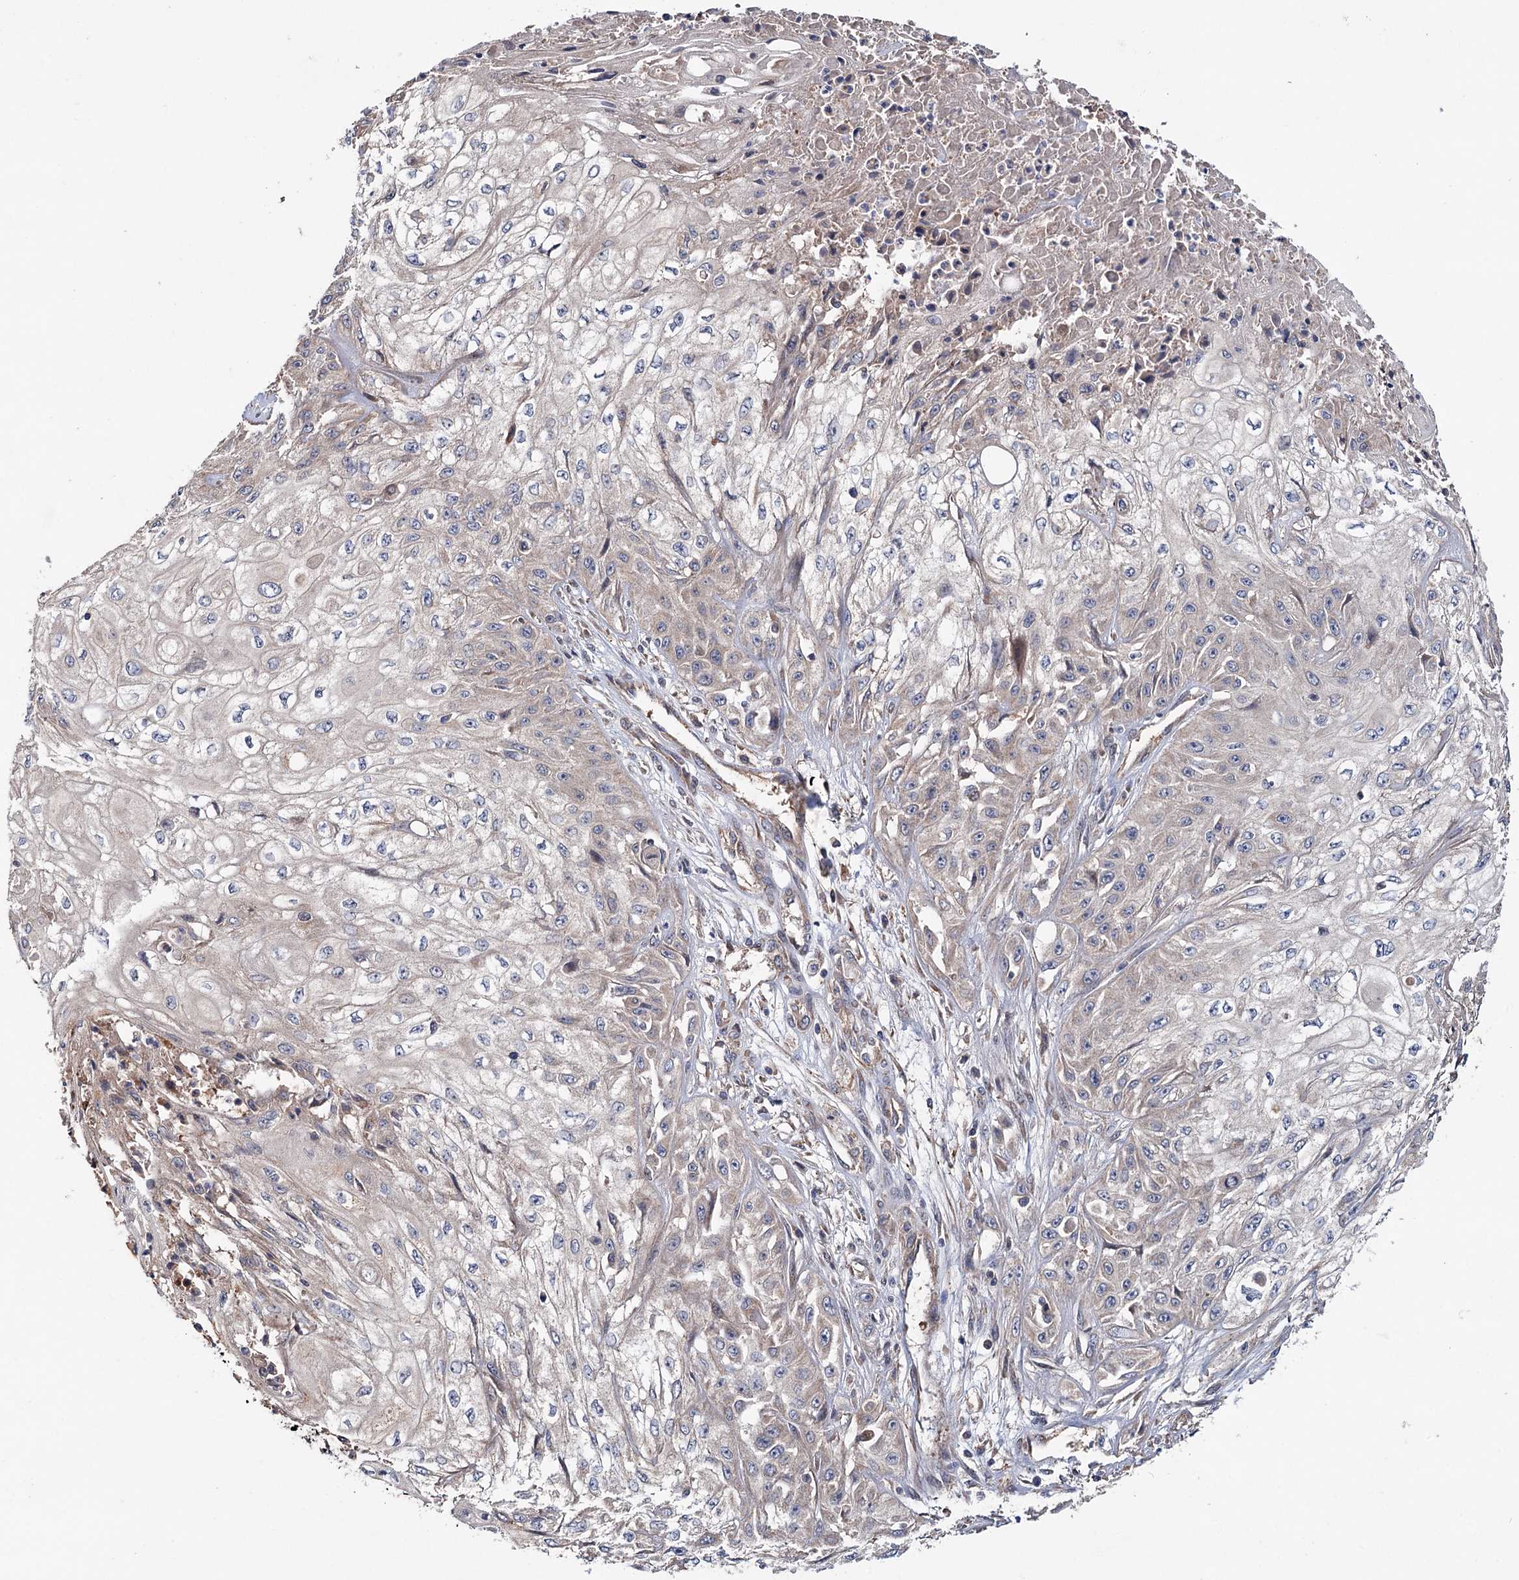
{"staining": {"intensity": "negative", "quantity": "none", "location": "none"}, "tissue": "skin cancer", "cell_type": "Tumor cells", "image_type": "cancer", "snomed": [{"axis": "morphology", "description": "Squamous cell carcinoma, NOS"}, {"axis": "morphology", "description": "Squamous cell carcinoma, metastatic, NOS"}, {"axis": "topography", "description": "Skin"}, {"axis": "topography", "description": "Lymph node"}], "caption": "A high-resolution micrograph shows IHC staining of skin squamous cell carcinoma, which displays no significant positivity in tumor cells. (DAB immunohistochemistry with hematoxylin counter stain).", "gene": "MTRR", "patient": {"sex": "male", "age": 75}}